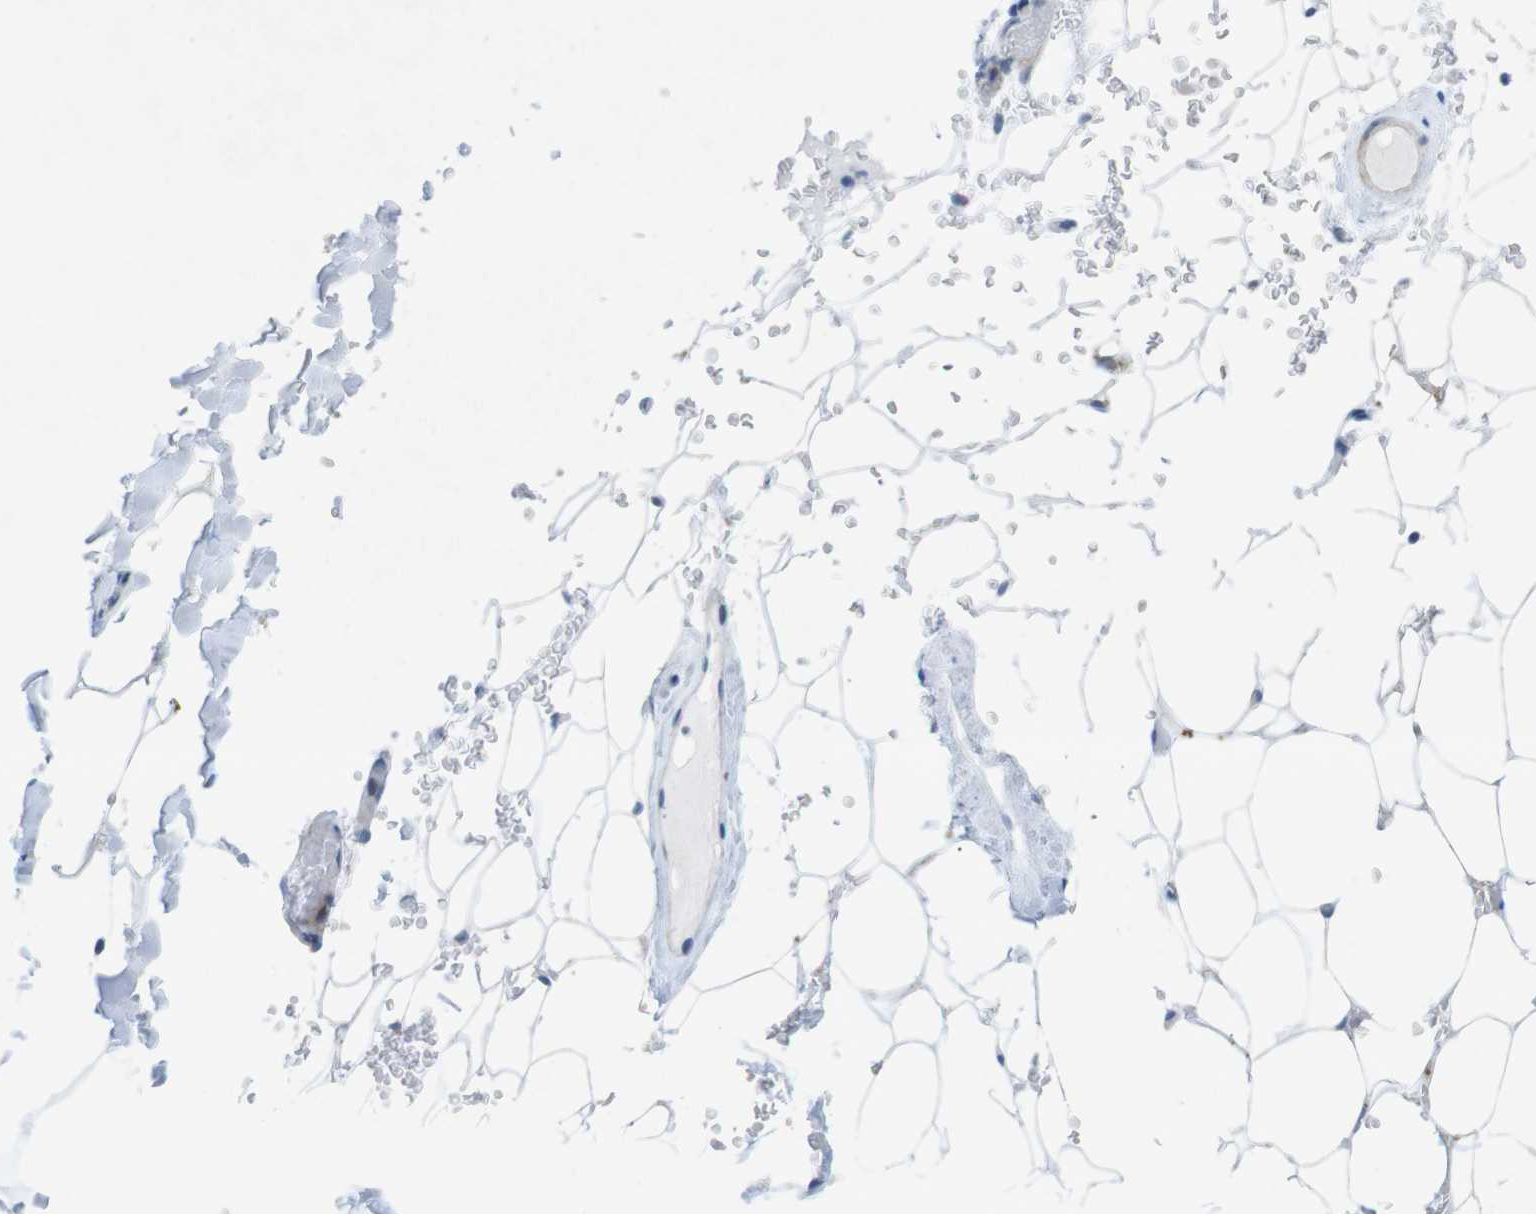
{"staining": {"intensity": "negative", "quantity": "none", "location": "none"}, "tissue": "adipose tissue", "cell_type": "Adipocytes", "image_type": "normal", "snomed": [{"axis": "morphology", "description": "Normal tissue, NOS"}, {"axis": "topography", "description": "Peripheral nerve tissue"}], "caption": "High power microscopy histopathology image of an IHC image of benign adipose tissue, revealing no significant expression in adipocytes.", "gene": "CHAF1A", "patient": {"sex": "male", "age": 70}}